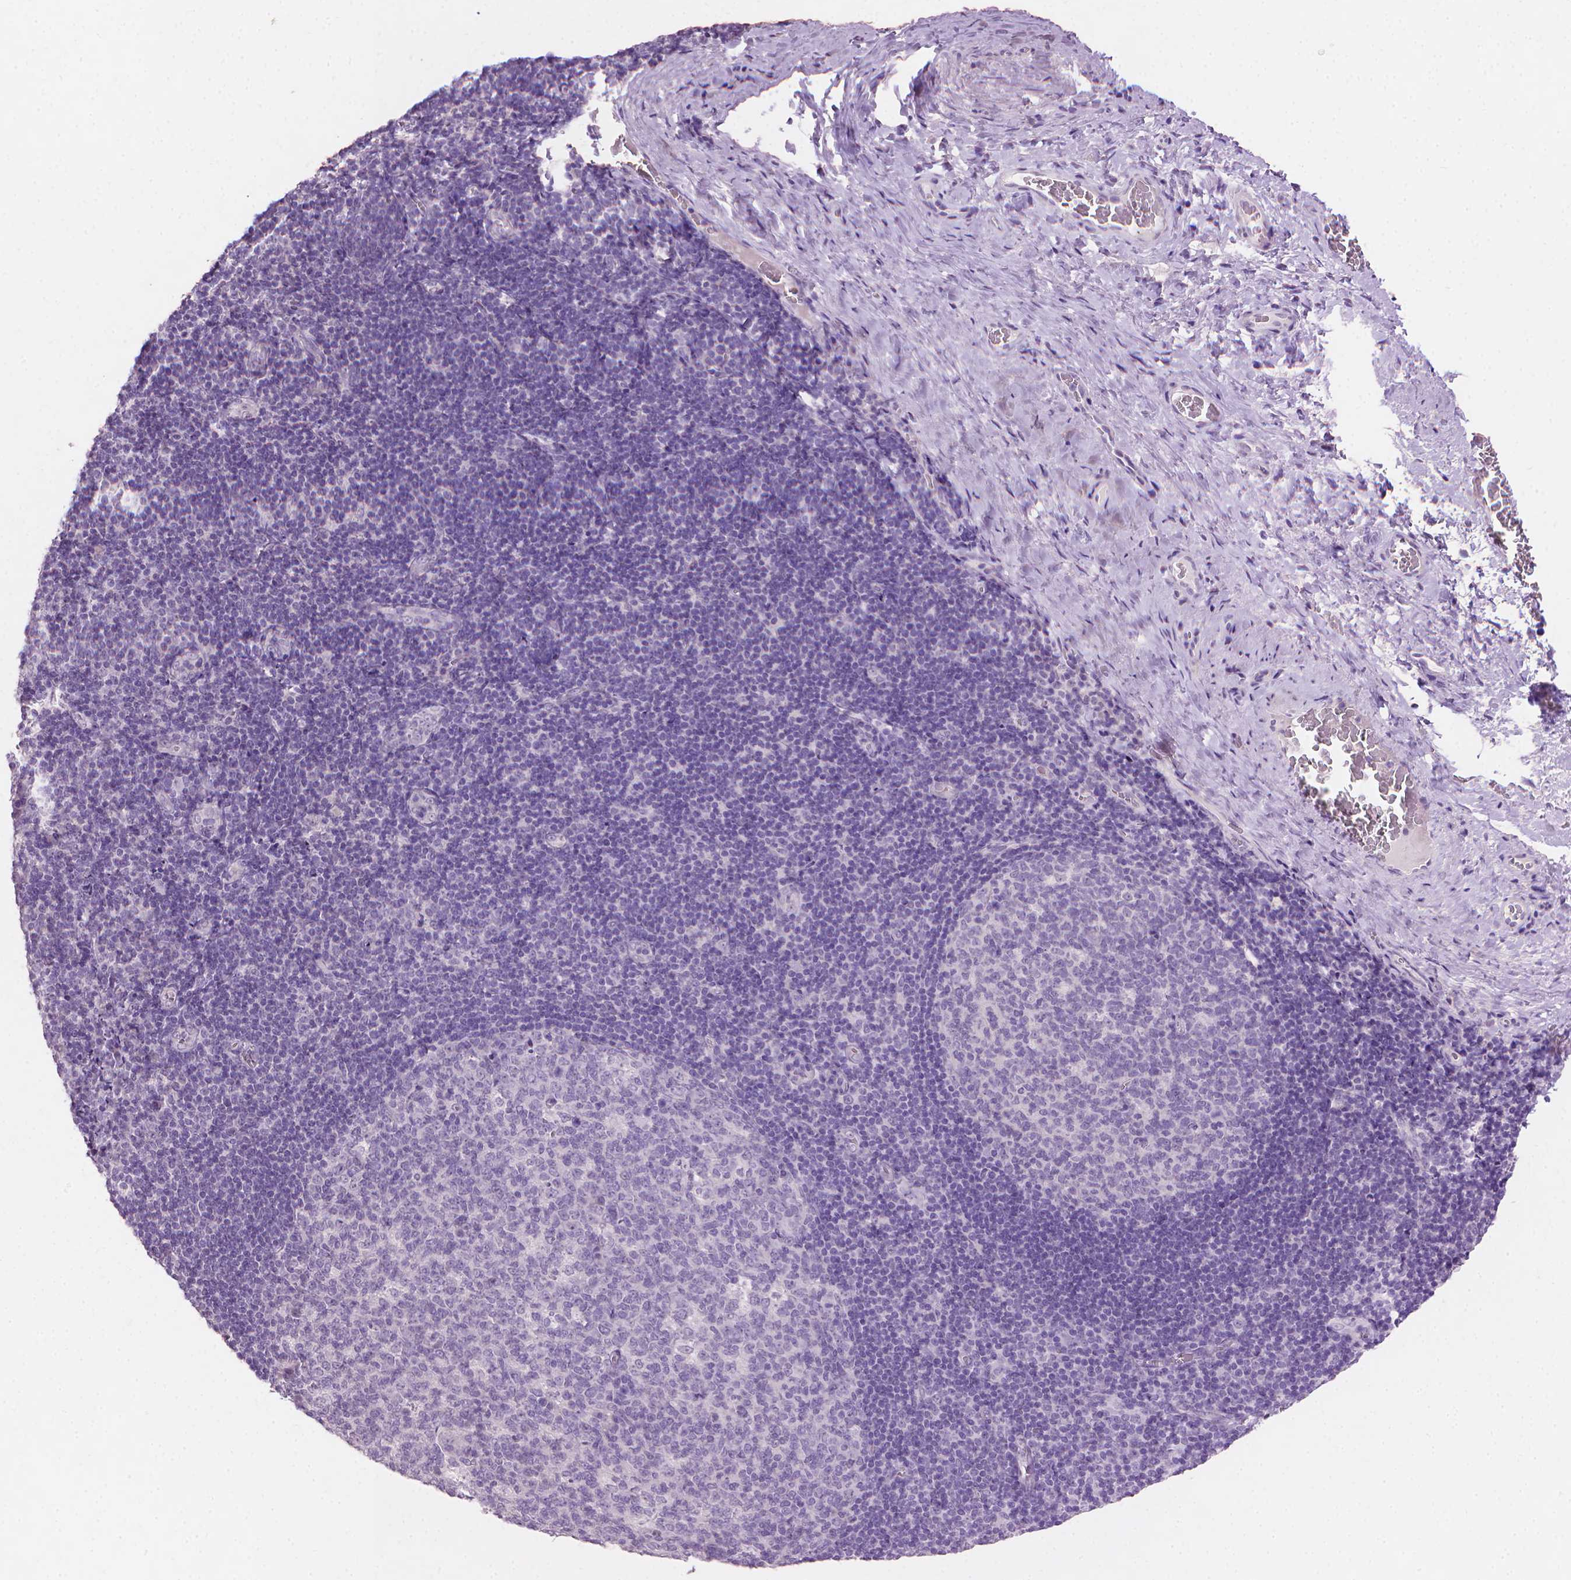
{"staining": {"intensity": "negative", "quantity": "none", "location": "none"}, "tissue": "tonsil", "cell_type": "Germinal center cells", "image_type": "normal", "snomed": [{"axis": "morphology", "description": "Normal tissue, NOS"}, {"axis": "morphology", "description": "Inflammation, NOS"}, {"axis": "topography", "description": "Tonsil"}], "caption": "Immunohistochemistry photomicrograph of normal tonsil: tonsil stained with DAB (3,3'-diaminobenzidine) exhibits no significant protein positivity in germinal center cells. (DAB (3,3'-diaminobenzidine) immunohistochemistry, high magnification).", "gene": "MLANA", "patient": {"sex": "female", "age": 31}}